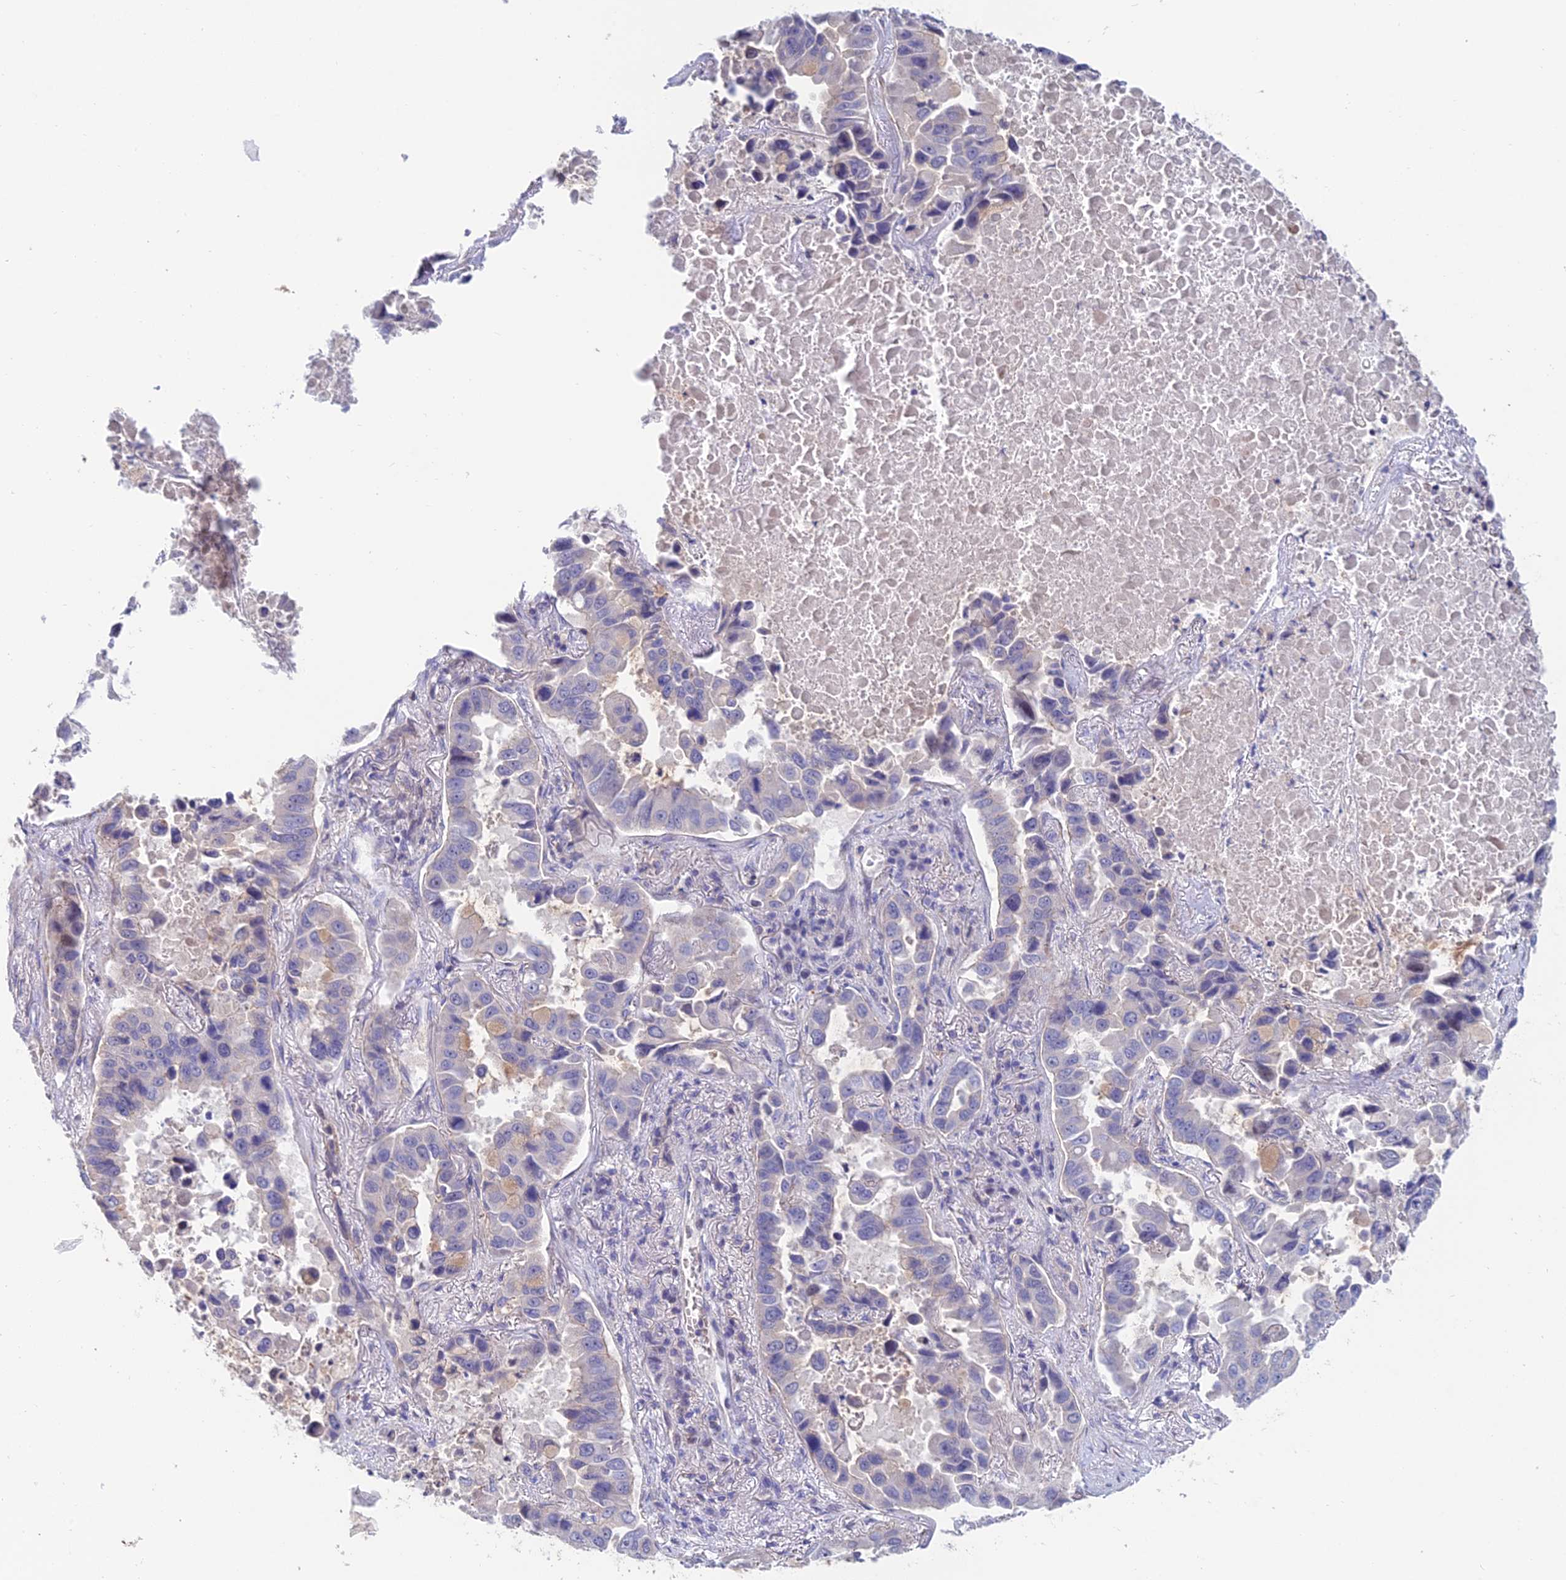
{"staining": {"intensity": "negative", "quantity": "none", "location": "none"}, "tissue": "lung cancer", "cell_type": "Tumor cells", "image_type": "cancer", "snomed": [{"axis": "morphology", "description": "Adenocarcinoma, NOS"}, {"axis": "topography", "description": "Lung"}], "caption": "Lung cancer (adenocarcinoma) stained for a protein using immunohistochemistry exhibits no positivity tumor cells.", "gene": "USP37", "patient": {"sex": "male", "age": 64}}